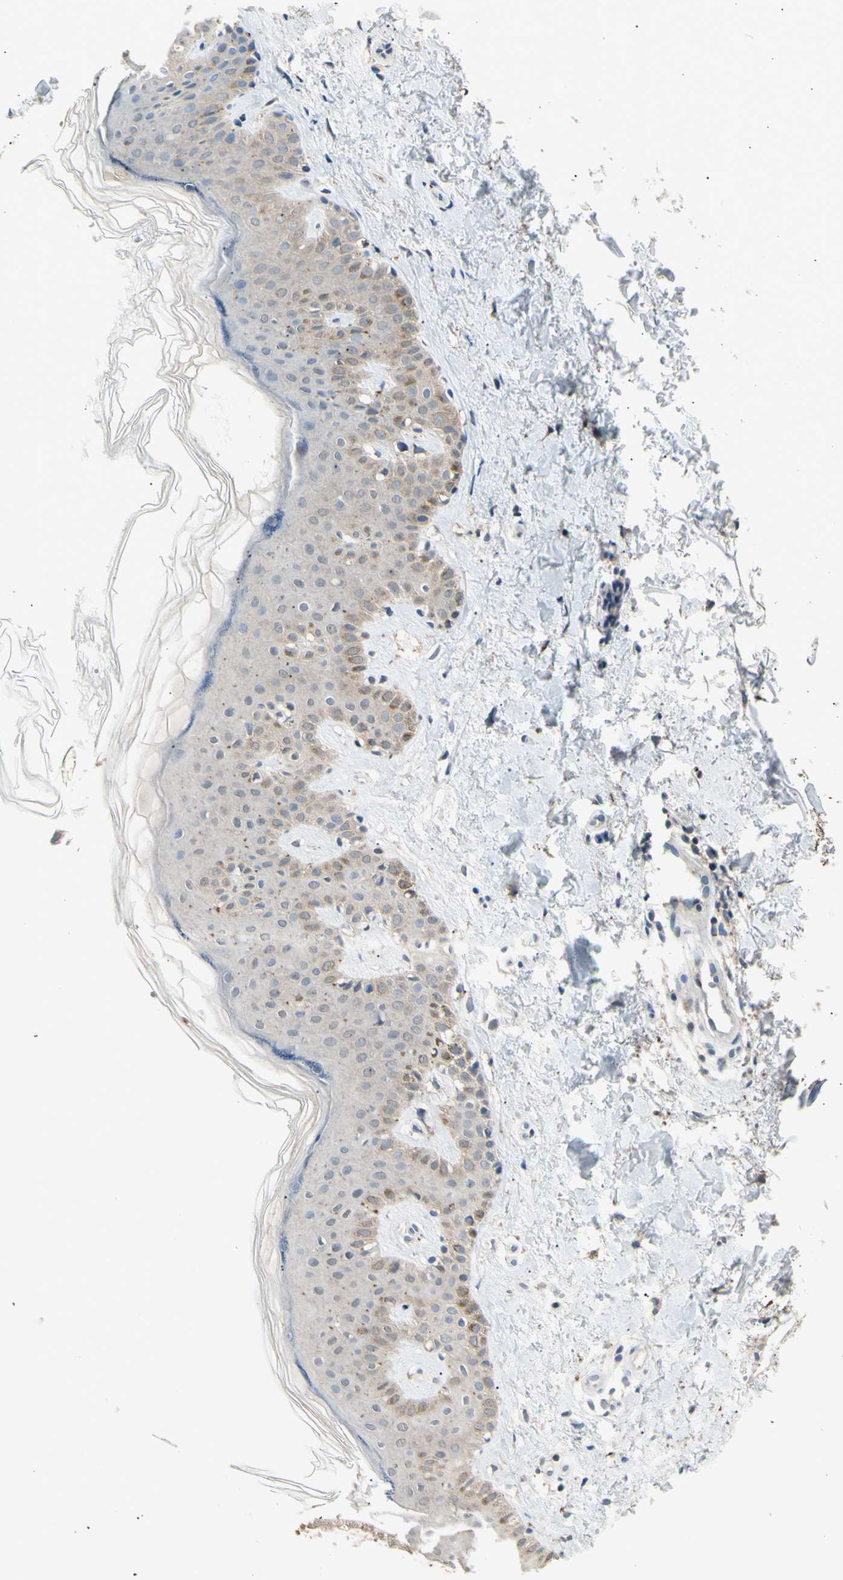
{"staining": {"intensity": "negative", "quantity": "none", "location": "none"}, "tissue": "skin", "cell_type": "Fibroblasts", "image_type": "normal", "snomed": [{"axis": "morphology", "description": "Normal tissue, NOS"}, {"axis": "topography", "description": "Skin"}], "caption": "Protein analysis of unremarkable skin demonstrates no significant positivity in fibroblasts.", "gene": "LHPP", "patient": {"sex": "male", "age": 67}}